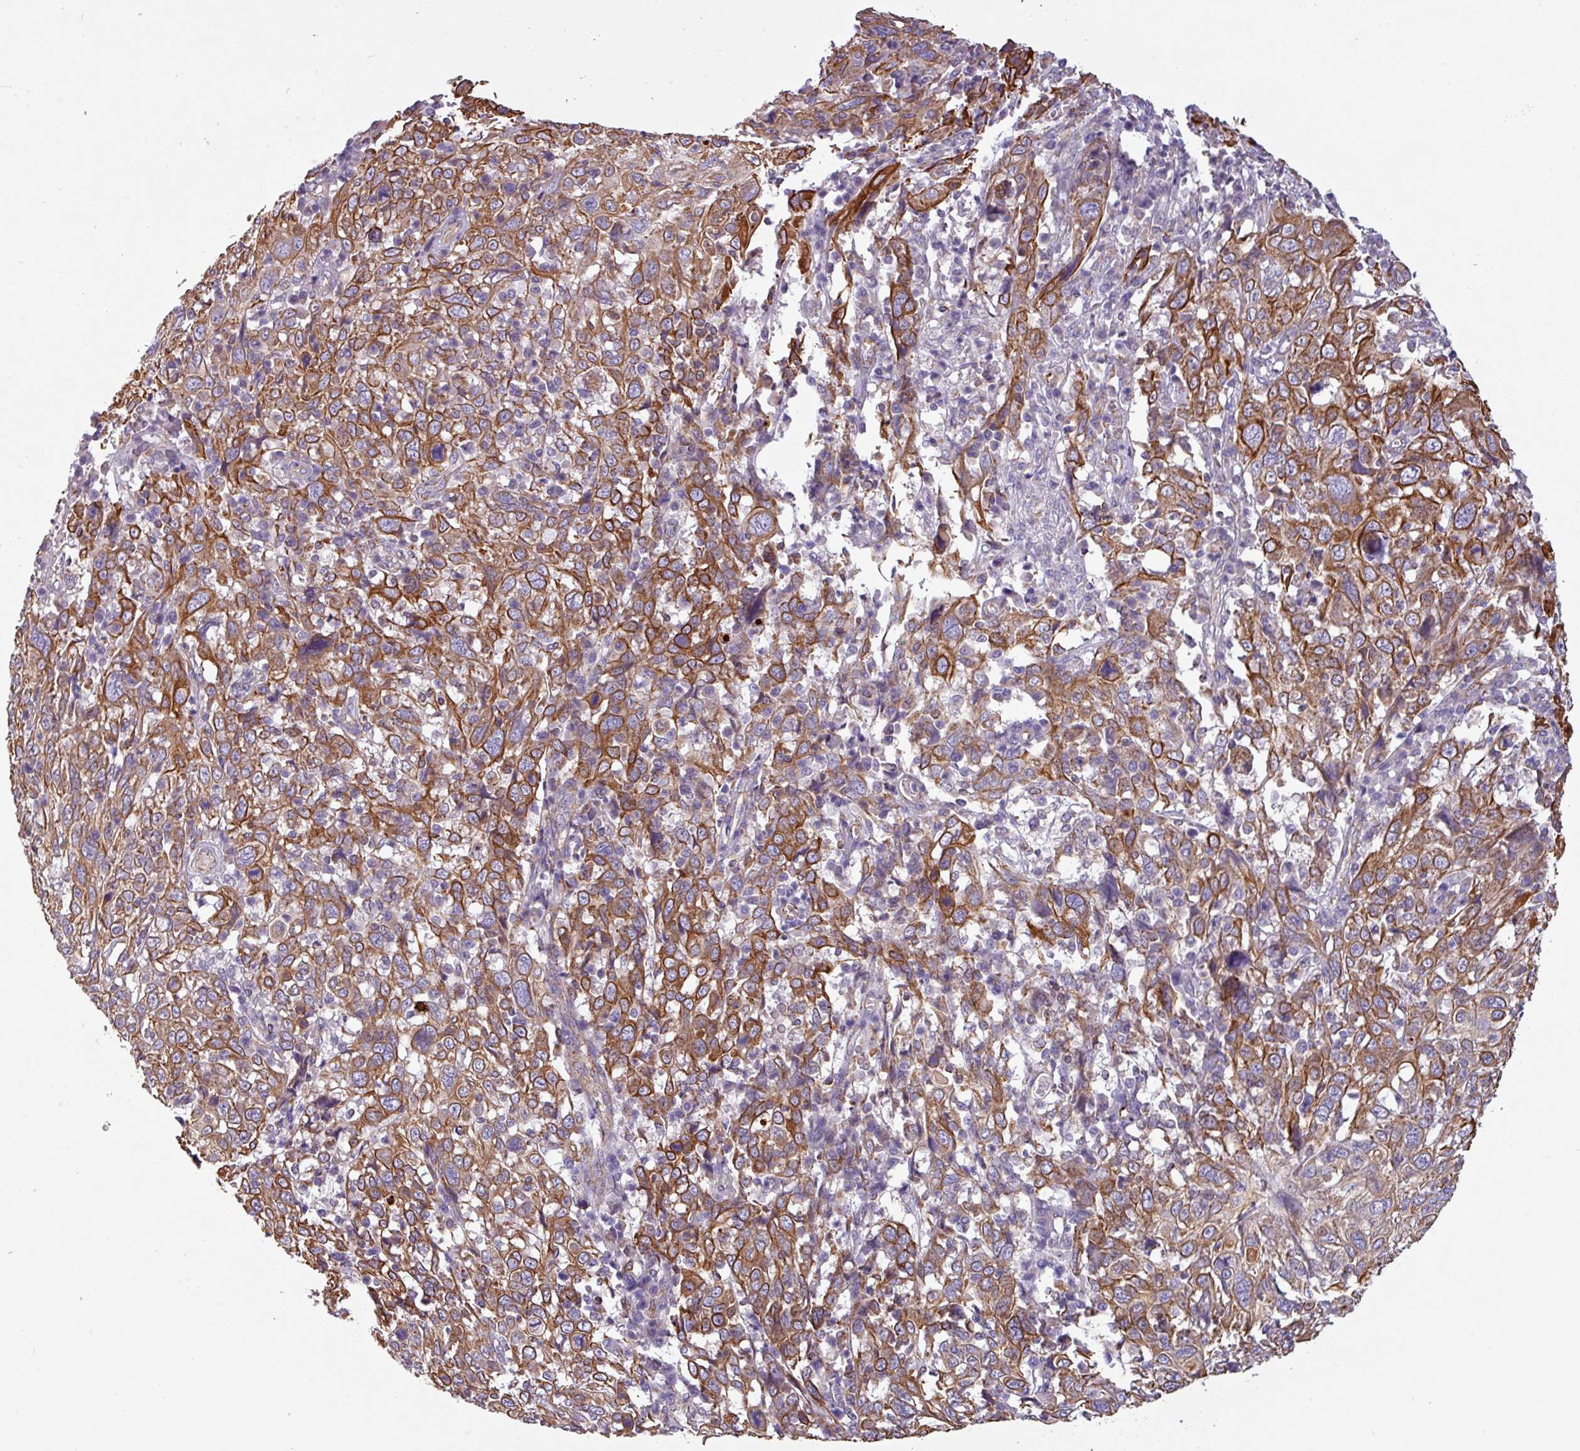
{"staining": {"intensity": "moderate", "quantity": ">75%", "location": "cytoplasmic/membranous"}, "tissue": "cervical cancer", "cell_type": "Tumor cells", "image_type": "cancer", "snomed": [{"axis": "morphology", "description": "Squamous cell carcinoma, NOS"}, {"axis": "topography", "description": "Cervix"}], "caption": "Protein staining of cervical cancer (squamous cell carcinoma) tissue displays moderate cytoplasmic/membranous expression in about >75% of tumor cells. (DAB IHC, brown staining for protein, blue staining for nuclei).", "gene": "CAMK1", "patient": {"sex": "female", "age": 46}}